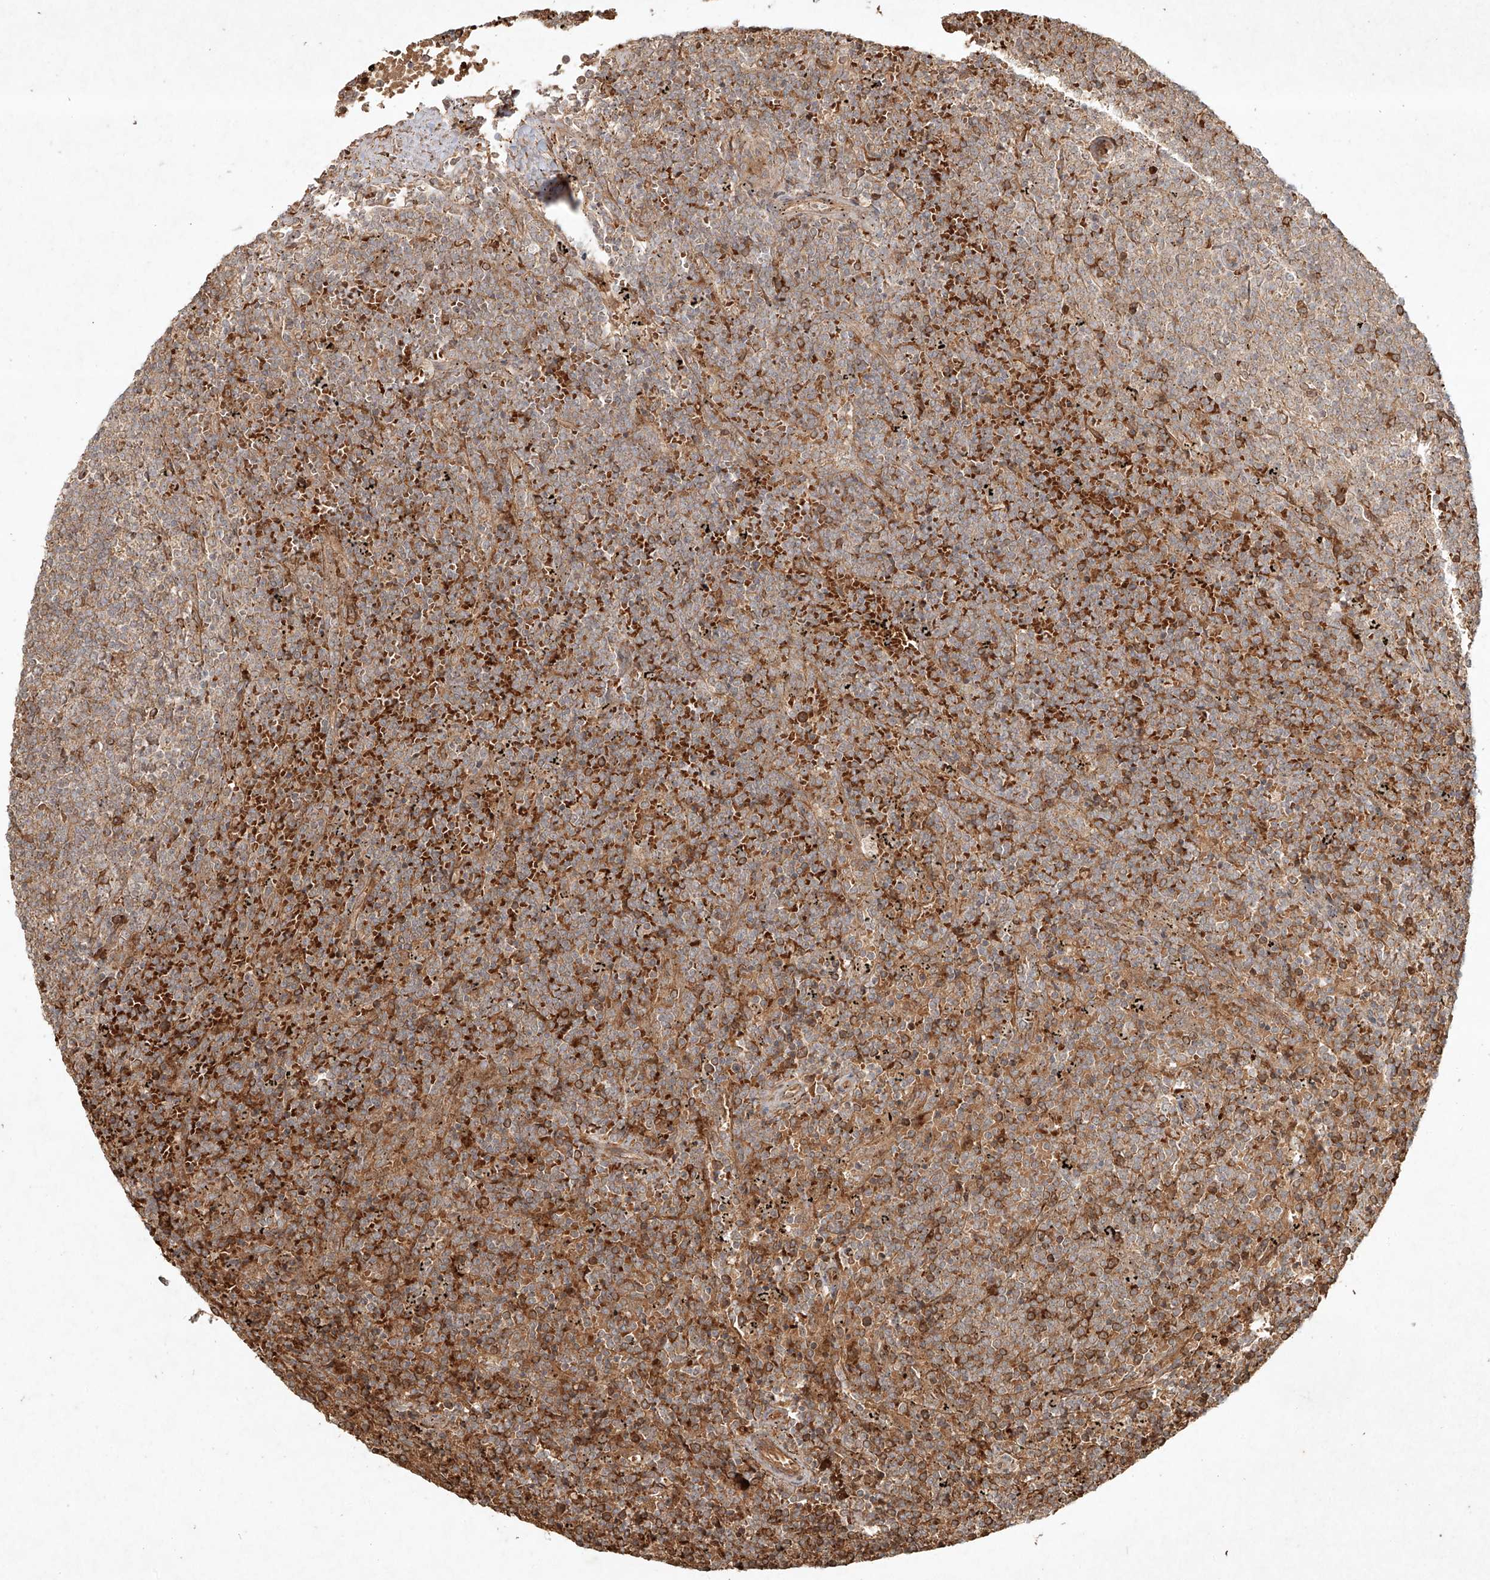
{"staining": {"intensity": "weak", "quantity": "25%-75%", "location": "cytoplasmic/membranous"}, "tissue": "lymphoma", "cell_type": "Tumor cells", "image_type": "cancer", "snomed": [{"axis": "morphology", "description": "Malignant lymphoma, non-Hodgkin's type, Low grade"}, {"axis": "topography", "description": "Spleen"}], "caption": "Human lymphoma stained for a protein (brown) exhibits weak cytoplasmic/membranous positive staining in about 25%-75% of tumor cells.", "gene": "CYYR1", "patient": {"sex": "female", "age": 50}}